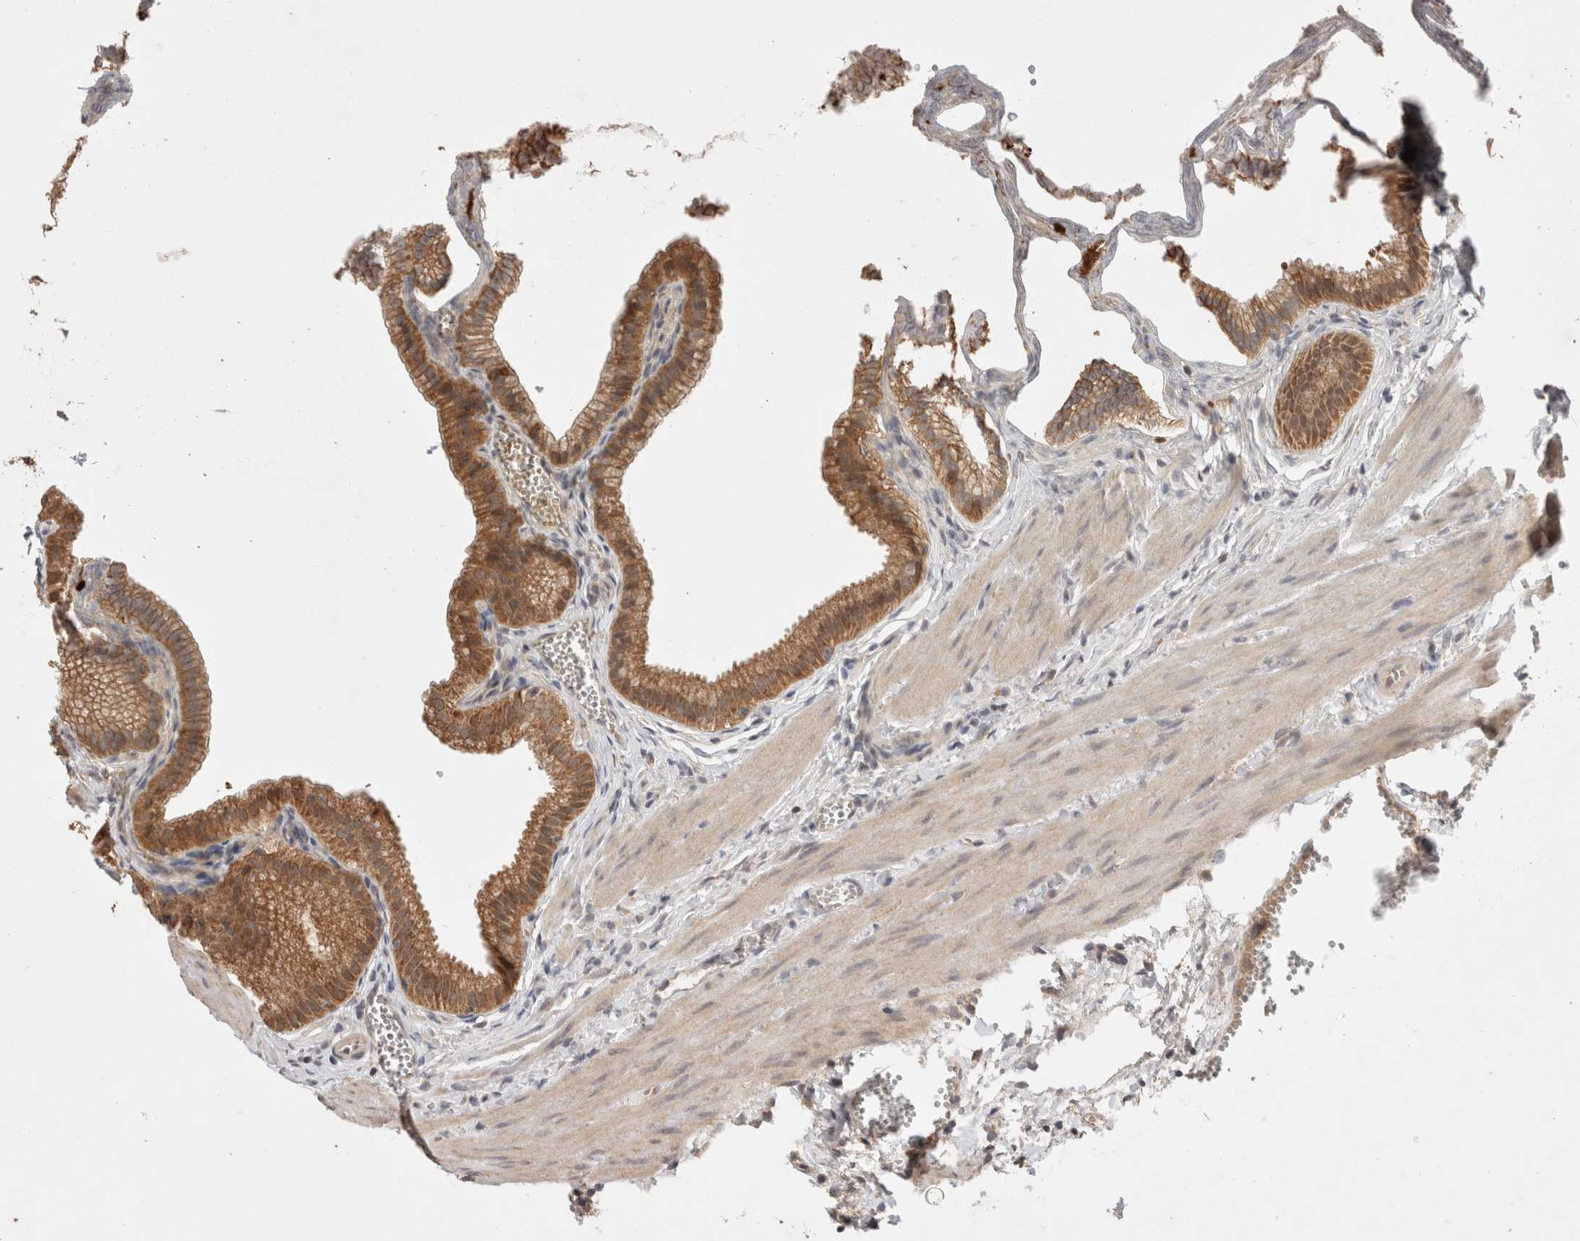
{"staining": {"intensity": "strong", "quantity": ">75%", "location": "cytoplasmic/membranous"}, "tissue": "gallbladder", "cell_type": "Glandular cells", "image_type": "normal", "snomed": [{"axis": "morphology", "description": "Normal tissue, NOS"}, {"axis": "topography", "description": "Gallbladder"}], "caption": "Brown immunohistochemical staining in benign human gallbladder displays strong cytoplasmic/membranous expression in approximately >75% of glandular cells. (IHC, brightfield microscopy, high magnification).", "gene": "HROB", "patient": {"sex": "male", "age": 38}}